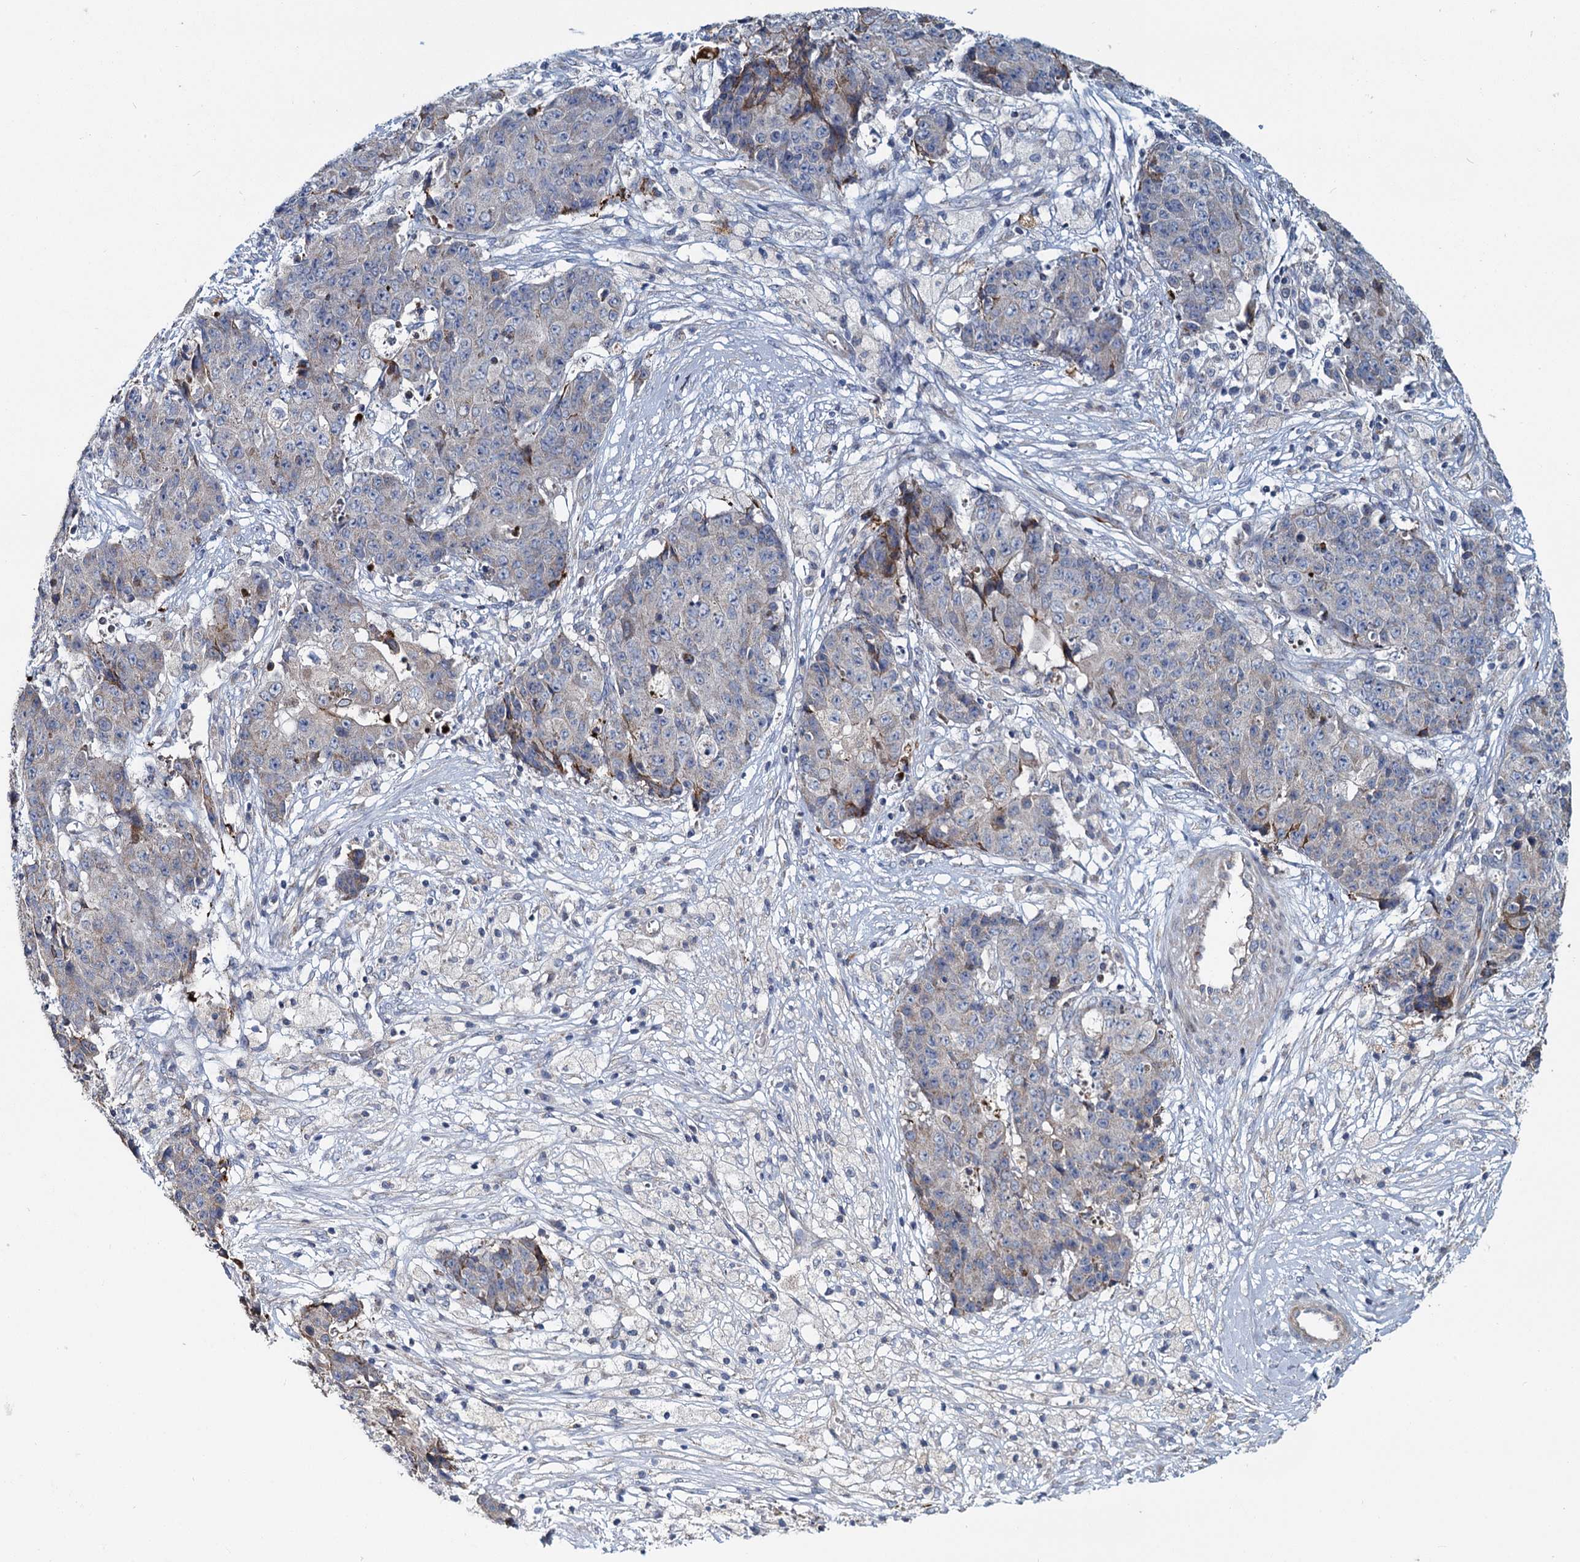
{"staining": {"intensity": "weak", "quantity": "<25%", "location": "cytoplasmic/membranous"}, "tissue": "ovarian cancer", "cell_type": "Tumor cells", "image_type": "cancer", "snomed": [{"axis": "morphology", "description": "Carcinoma, endometroid"}, {"axis": "topography", "description": "Ovary"}], "caption": "The photomicrograph displays no staining of tumor cells in ovarian endometroid carcinoma.", "gene": "DCUN1D2", "patient": {"sex": "female", "age": 42}}